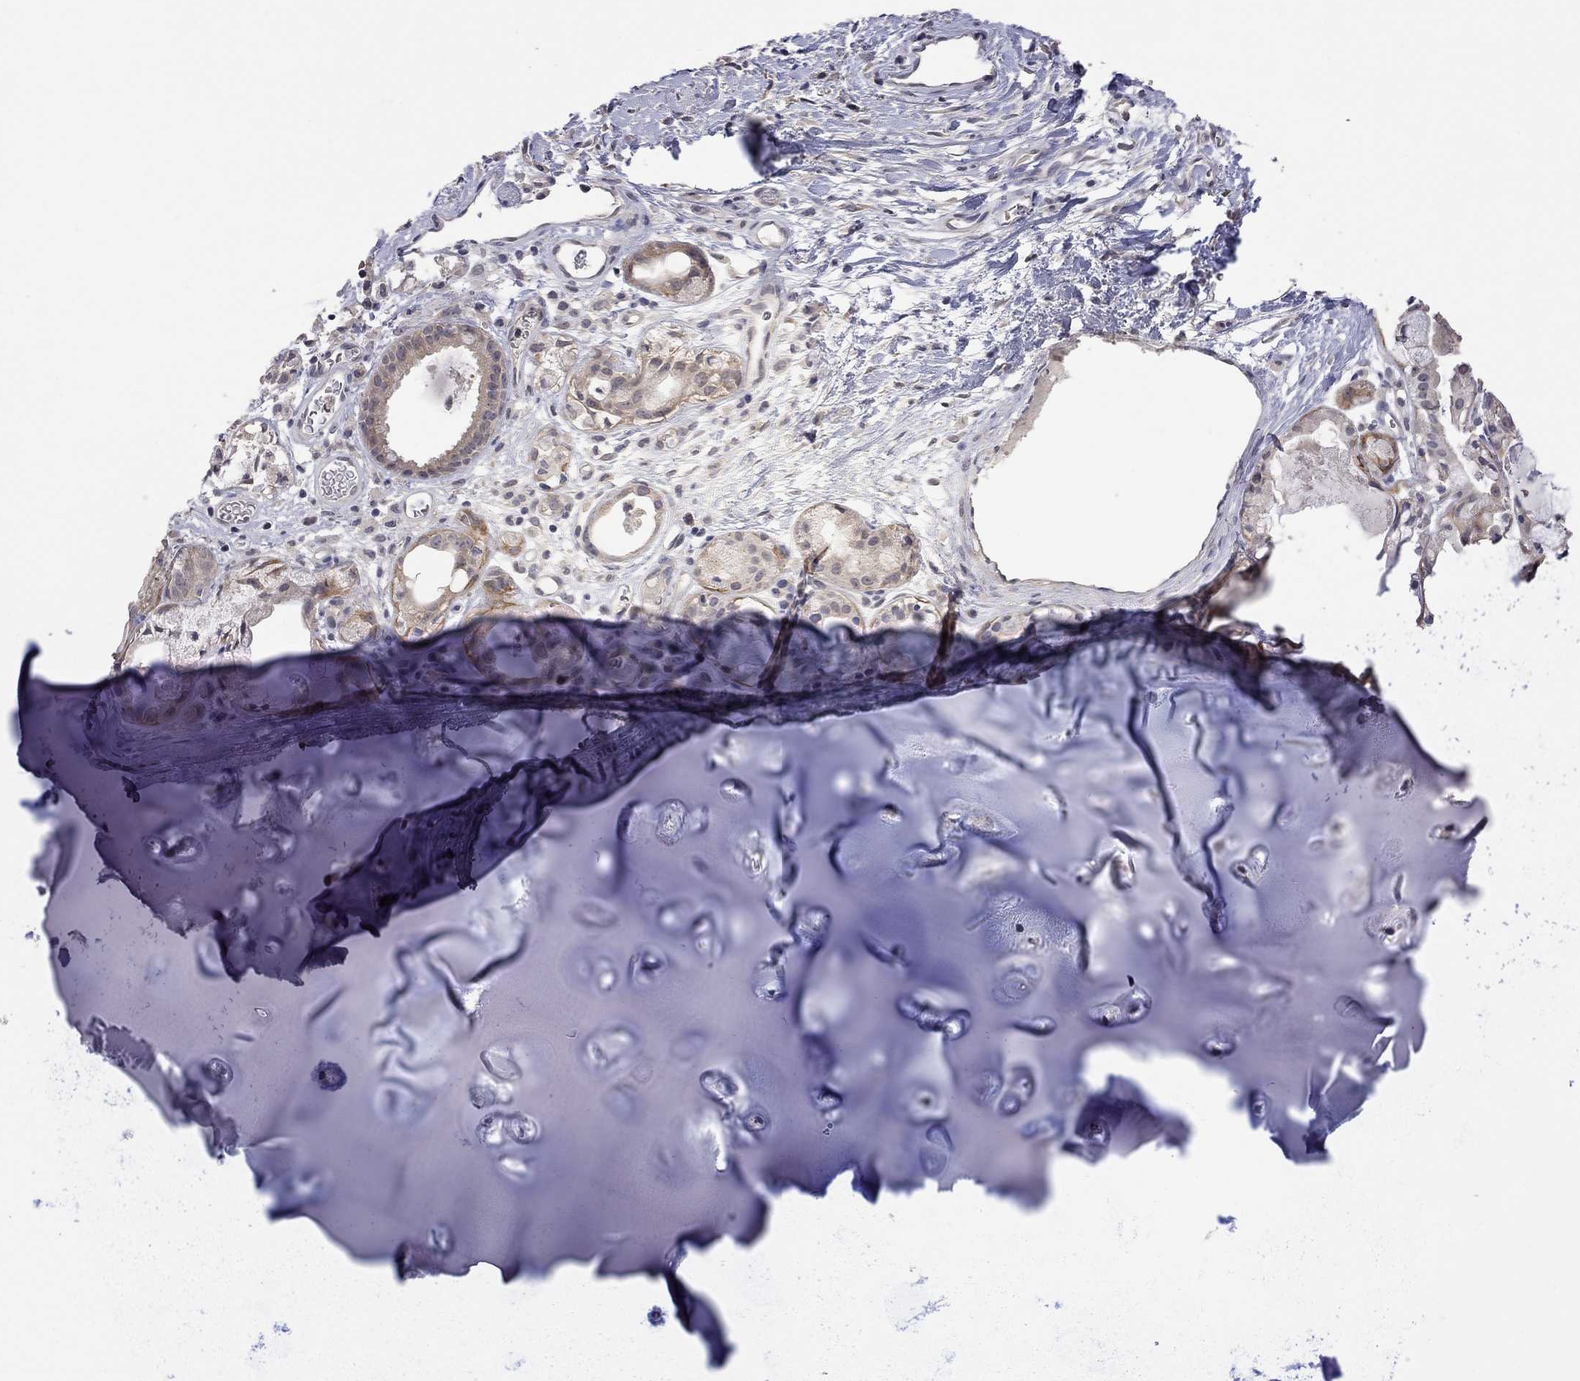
{"staining": {"intensity": "negative", "quantity": "none", "location": "none"}, "tissue": "soft tissue", "cell_type": "Chondrocytes", "image_type": "normal", "snomed": [{"axis": "morphology", "description": "Normal tissue, NOS"}, {"axis": "topography", "description": "Cartilage tissue"}], "caption": "Immunohistochemical staining of benign human soft tissue displays no significant positivity in chondrocytes. (DAB immunohistochemistry (IHC) visualized using brightfield microscopy, high magnification).", "gene": "FABP12", "patient": {"sex": "male", "age": 81}}